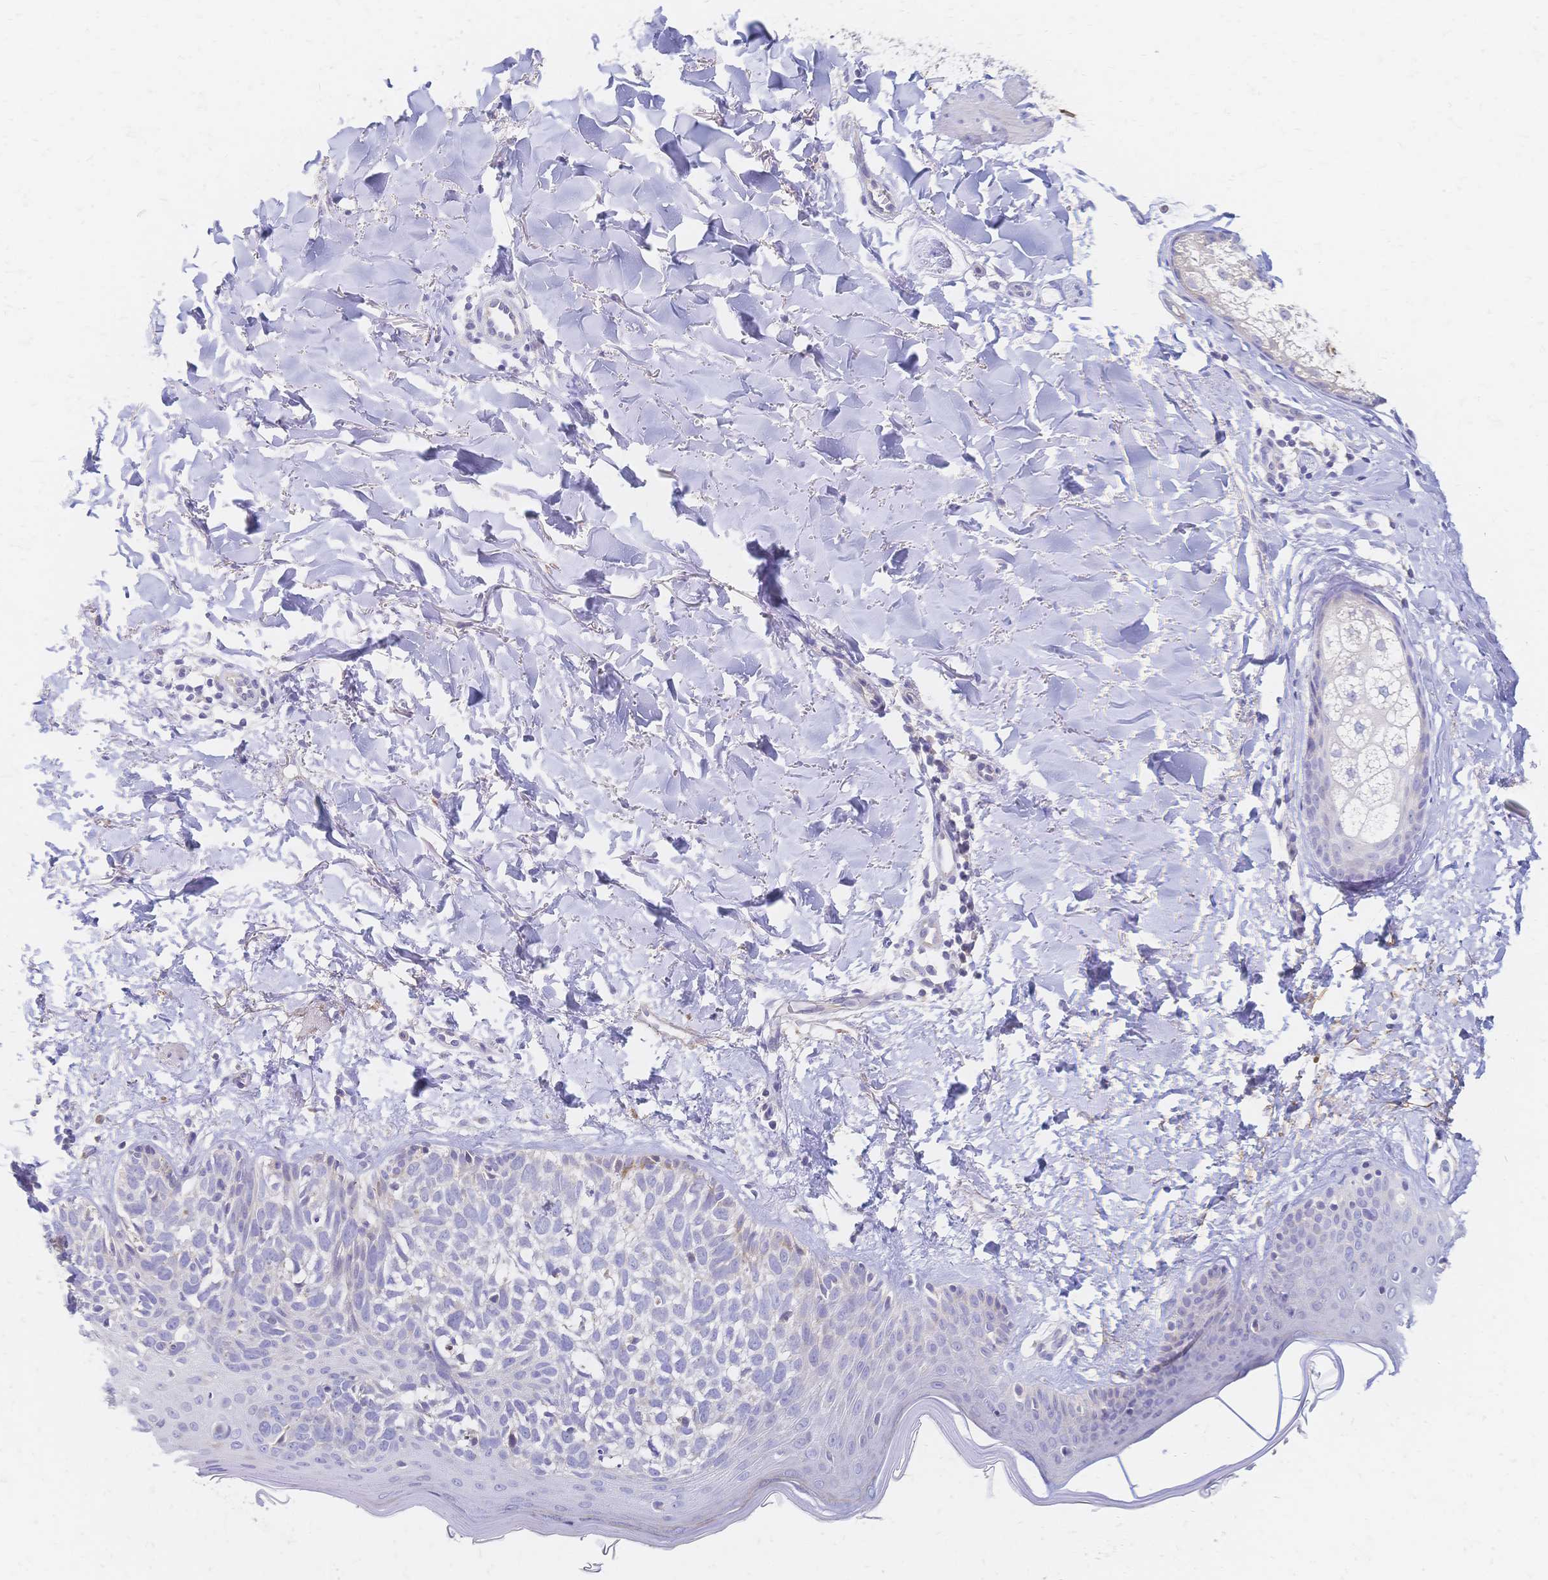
{"staining": {"intensity": "negative", "quantity": "none", "location": "none"}, "tissue": "skin cancer", "cell_type": "Tumor cells", "image_type": "cancer", "snomed": [{"axis": "morphology", "description": "Basal cell carcinoma"}, {"axis": "topography", "description": "Skin"}], "caption": "Immunohistochemistry histopathology image of skin cancer (basal cell carcinoma) stained for a protein (brown), which displays no positivity in tumor cells.", "gene": "VWC2L", "patient": {"sex": "female", "age": 45}}